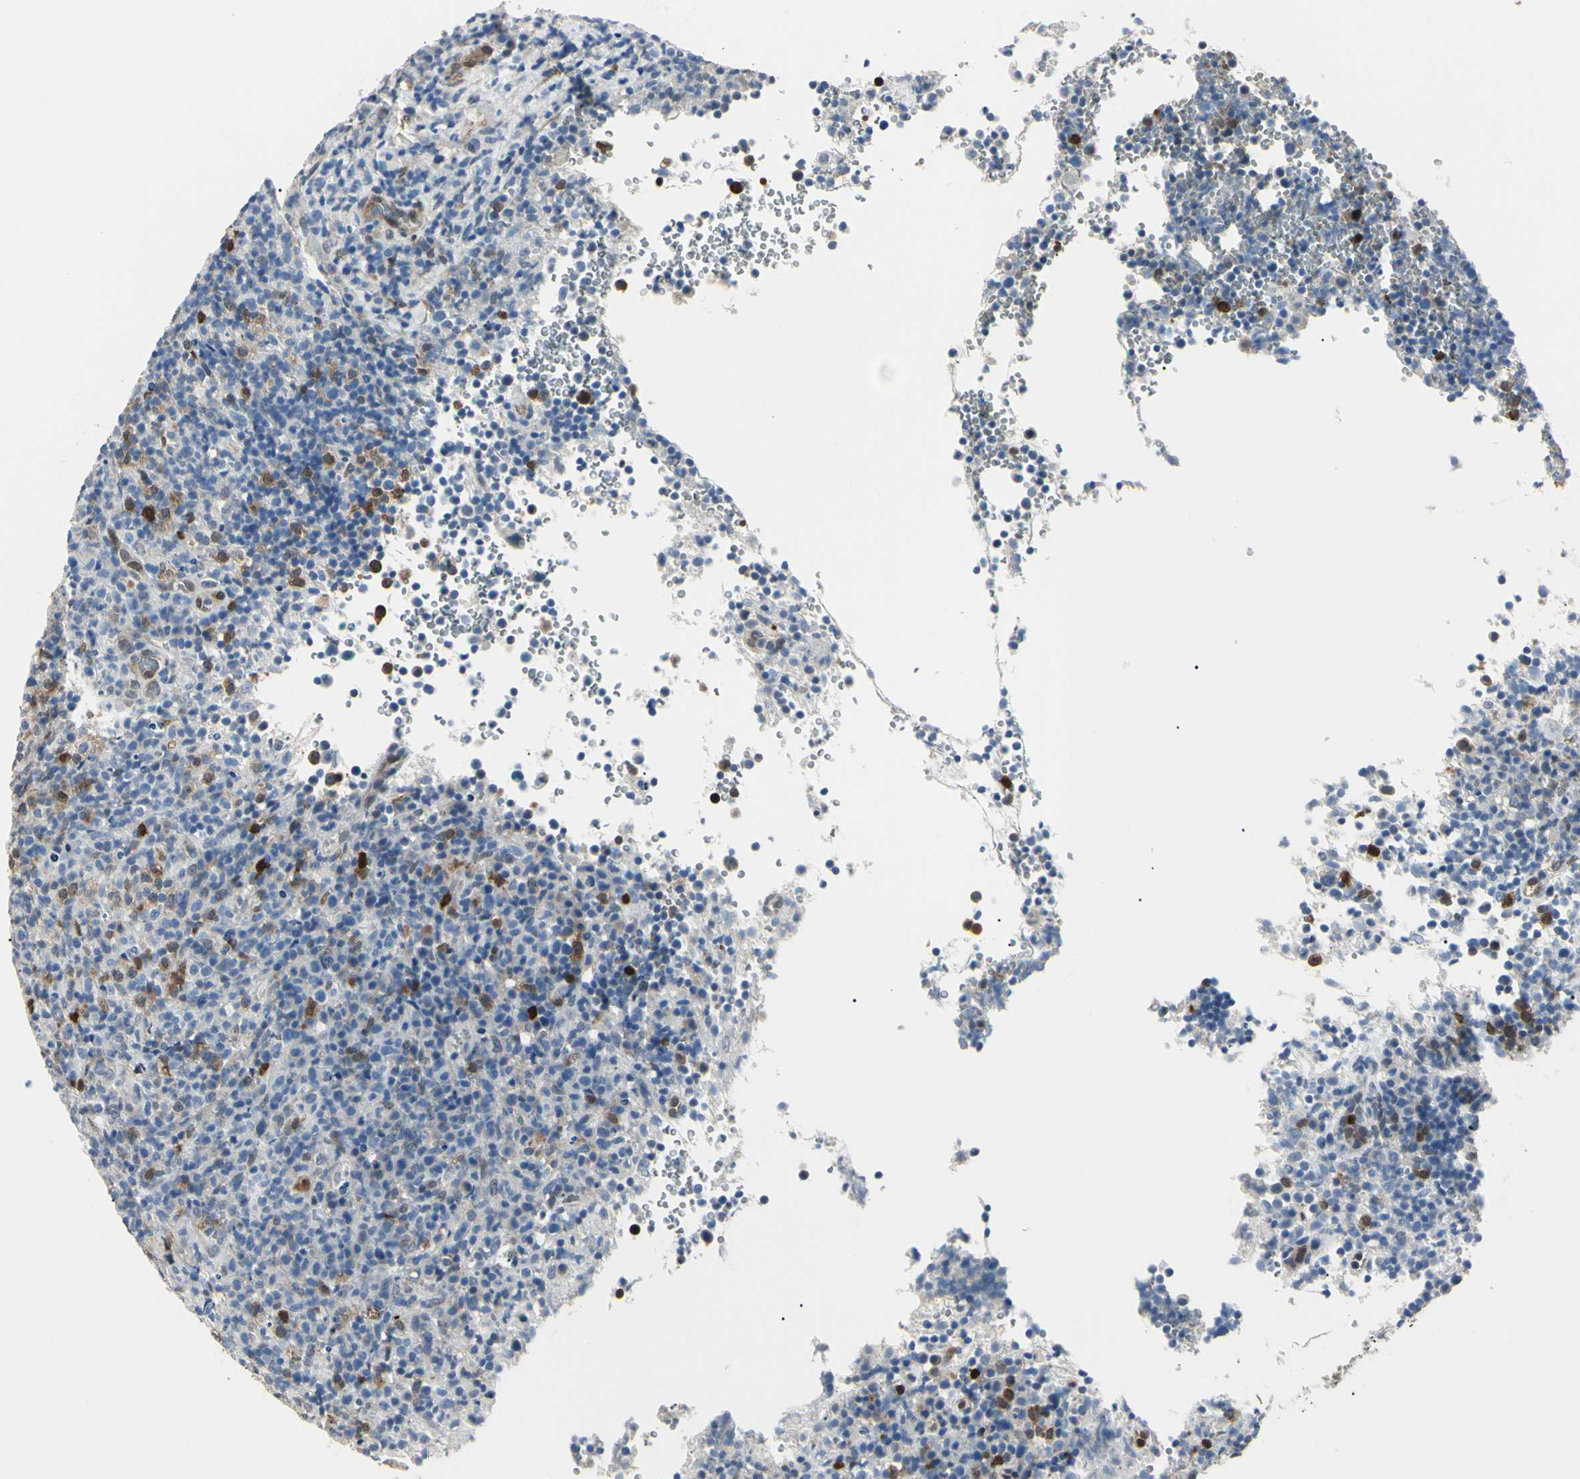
{"staining": {"intensity": "strong", "quantity": "<25%", "location": "cytoplasmic/membranous,nuclear"}, "tissue": "lymphoma", "cell_type": "Tumor cells", "image_type": "cancer", "snomed": [{"axis": "morphology", "description": "Malignant lymphoma, non-Hodgkin's type, High grade"}, {"axis": "topography", "description": "Lymph node"}], "caption": "Protein staining shows strong cytoplasmic/membranous and nuclear staining in approximately <25% of tumor cells in lymphoma.", "gene": "AKR1C3", "patient": {"sex": "female", "age": 76}}